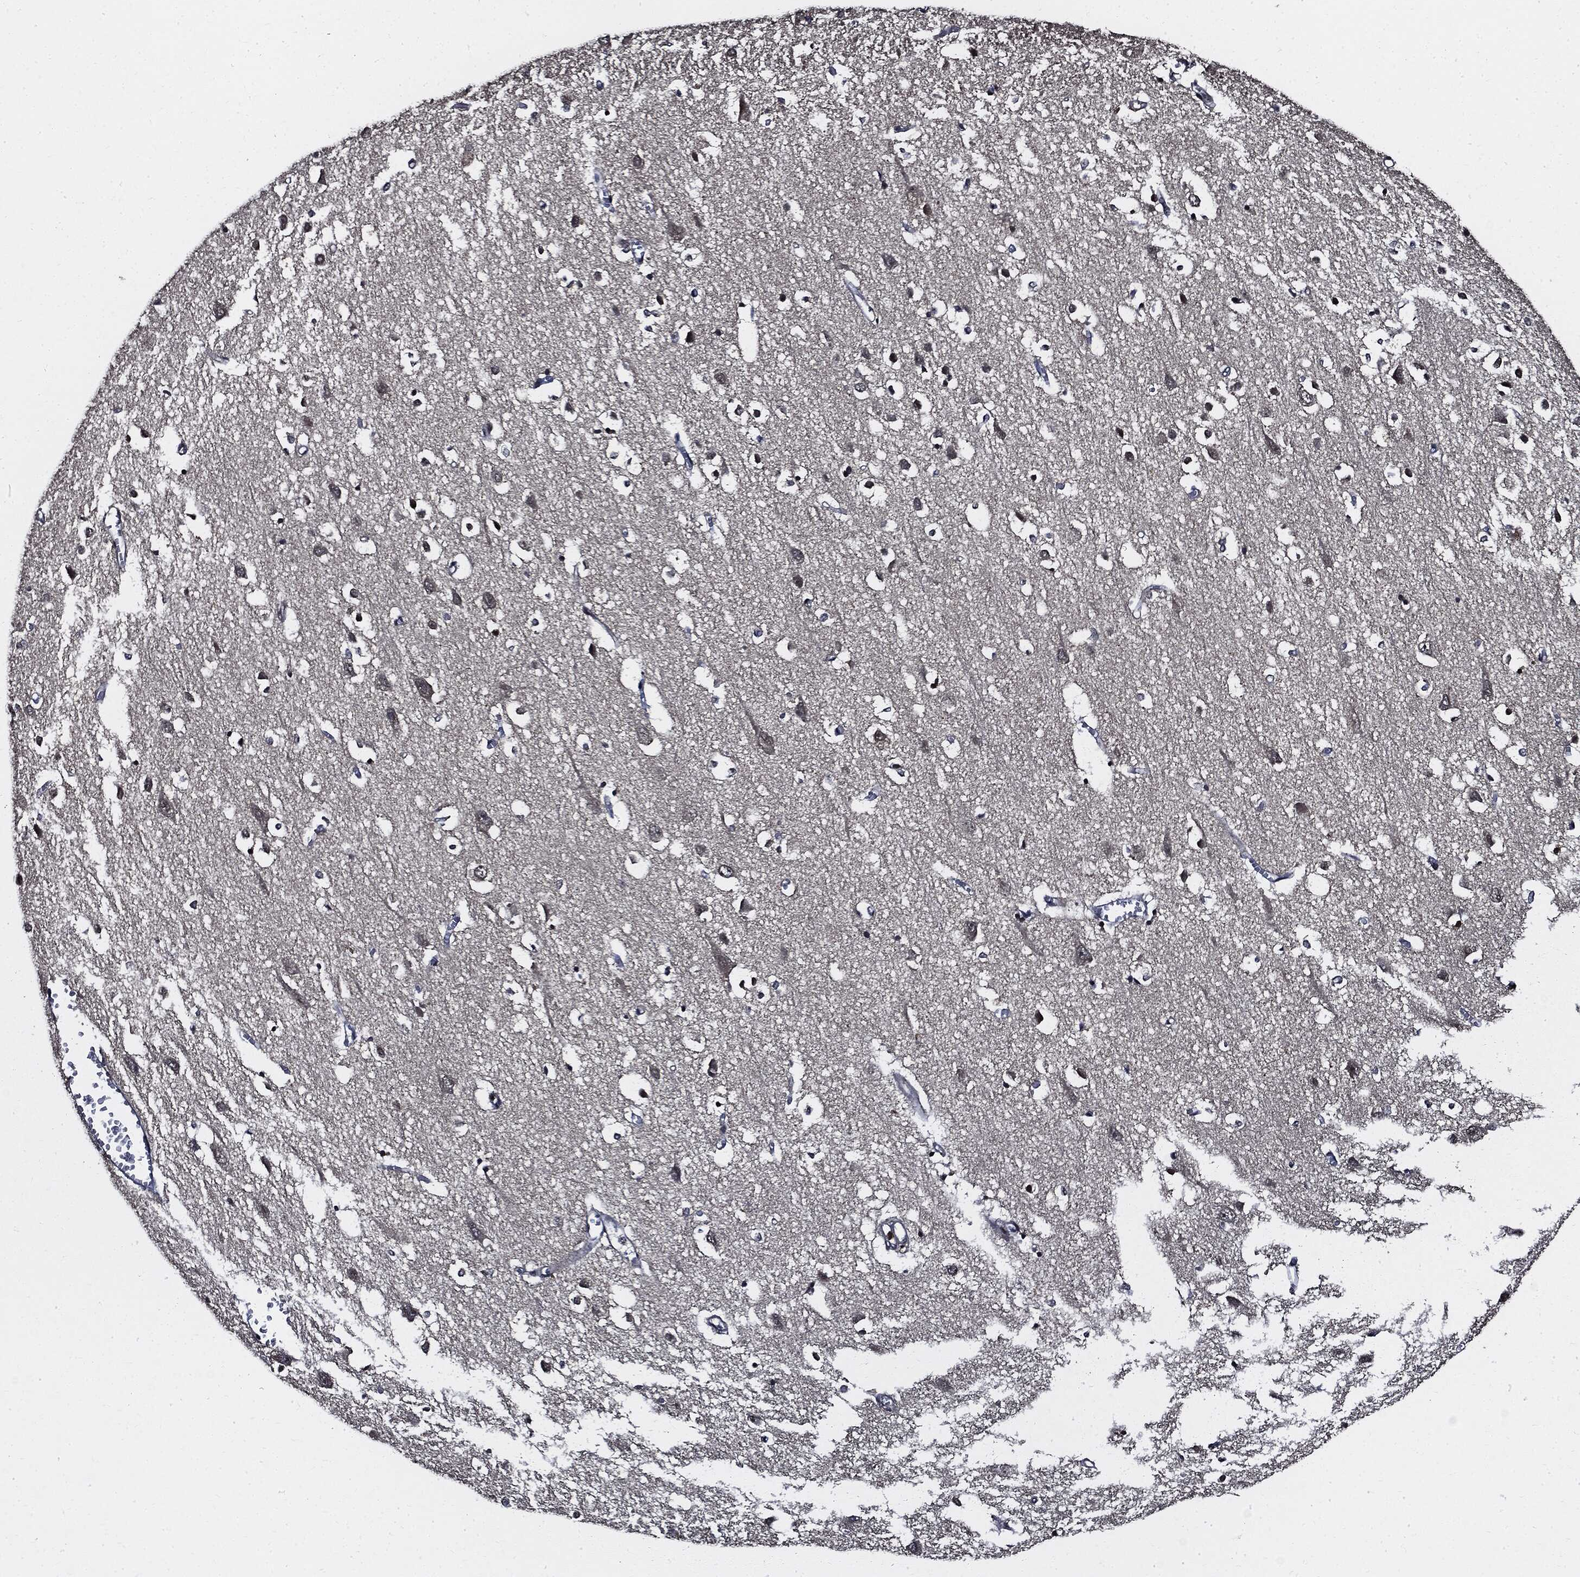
{"staining": {"intensity": "negative", "quantity": "none", "location": "none"}, "tissue": "cerebral cortex", "cell_type": "Endothelial cells", "image_type": "normal", "snomed": [{"axis": "morphology", "description": "Normal tissue, NOS"}, {"axis": "topography", "description": "Cerebral cortex"}], "caption": "Photomicrograph shows no protein positivity in endothelial cells of unremarkable cerebral cortex.", "gene": "SUGT1", "patient": {"sex": "male", "age": 70}}